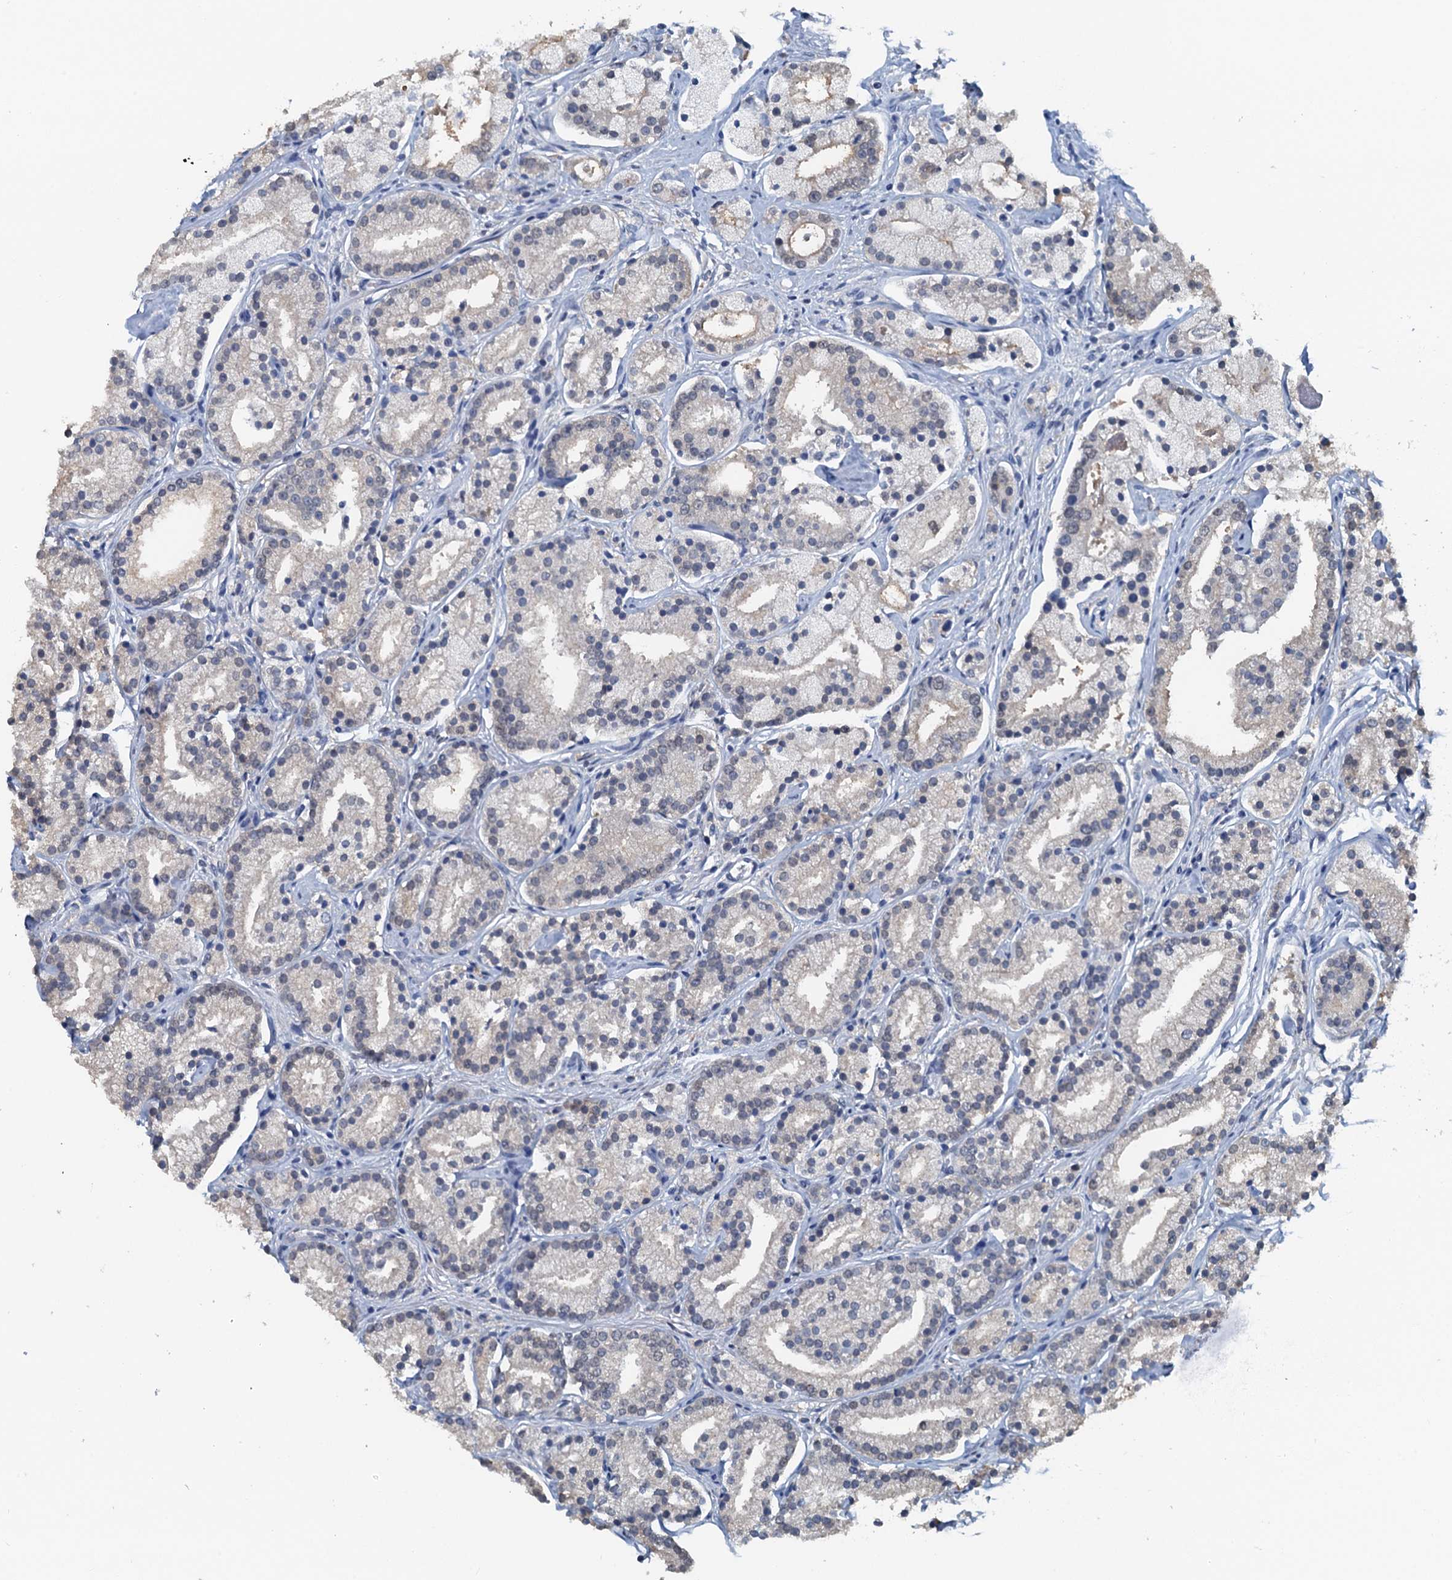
{"staining": {"intensity": "negative", "quantity": "none", "location": "none"}, "tissue": "prostate cancer", "cell_type": "Tumor cells", "image_type": "cancer", "snomed": [{"axis": "morphology", "description": "Adenocarcinoma, High grade"}, {"axis": "topography", "description": "Prostate"}], "caption": "Prostate cancer (adenocarcinoma (high-grade)) stained for a protein using IHC demonstrates no expression tumor cells.", "gene": "AHCY", "patient": {"sex": "male", "age": 69}}